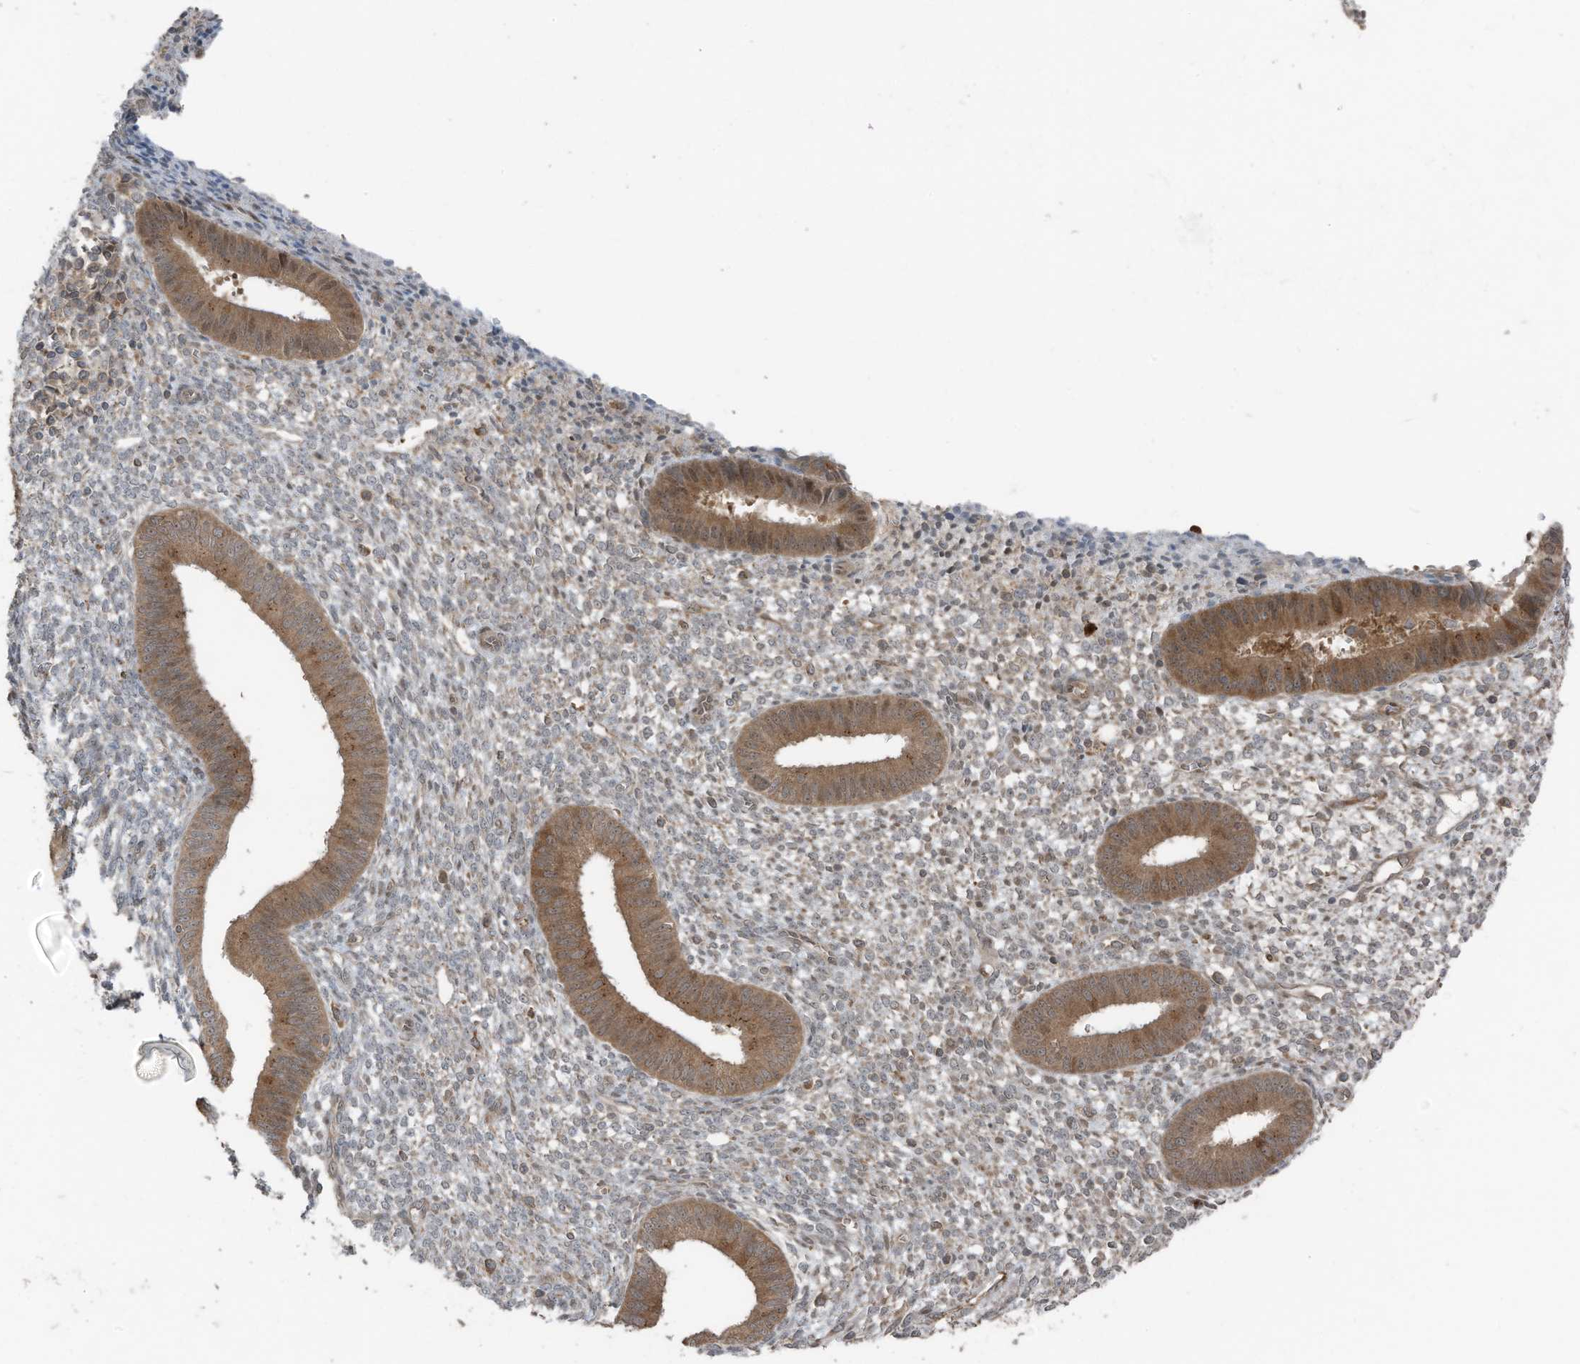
{"staining": {"intensity": "moderate", "quantity": "<25%", "location": "cytoplasmic/membranous"}, "tissue": "endometrium", "cell_type": "Cells in endometrial stroma", "image_type": "normal", "snomed": [{"axis": "morphology", "description": "Normal tissue, NOS"}, {"axis": "topography", "description": "Endometrium"}], "caption": "Immunohistochemical staining of benign endometrium reveals low levels of moderate cytoplasmic/membranous staining in about <25% of cells in endometrial stroma. (DAB IHC with brightfield microscopy, high magnification).", "gene": "TXNDC9", "patient": {"sex": "female", "age": 46}}